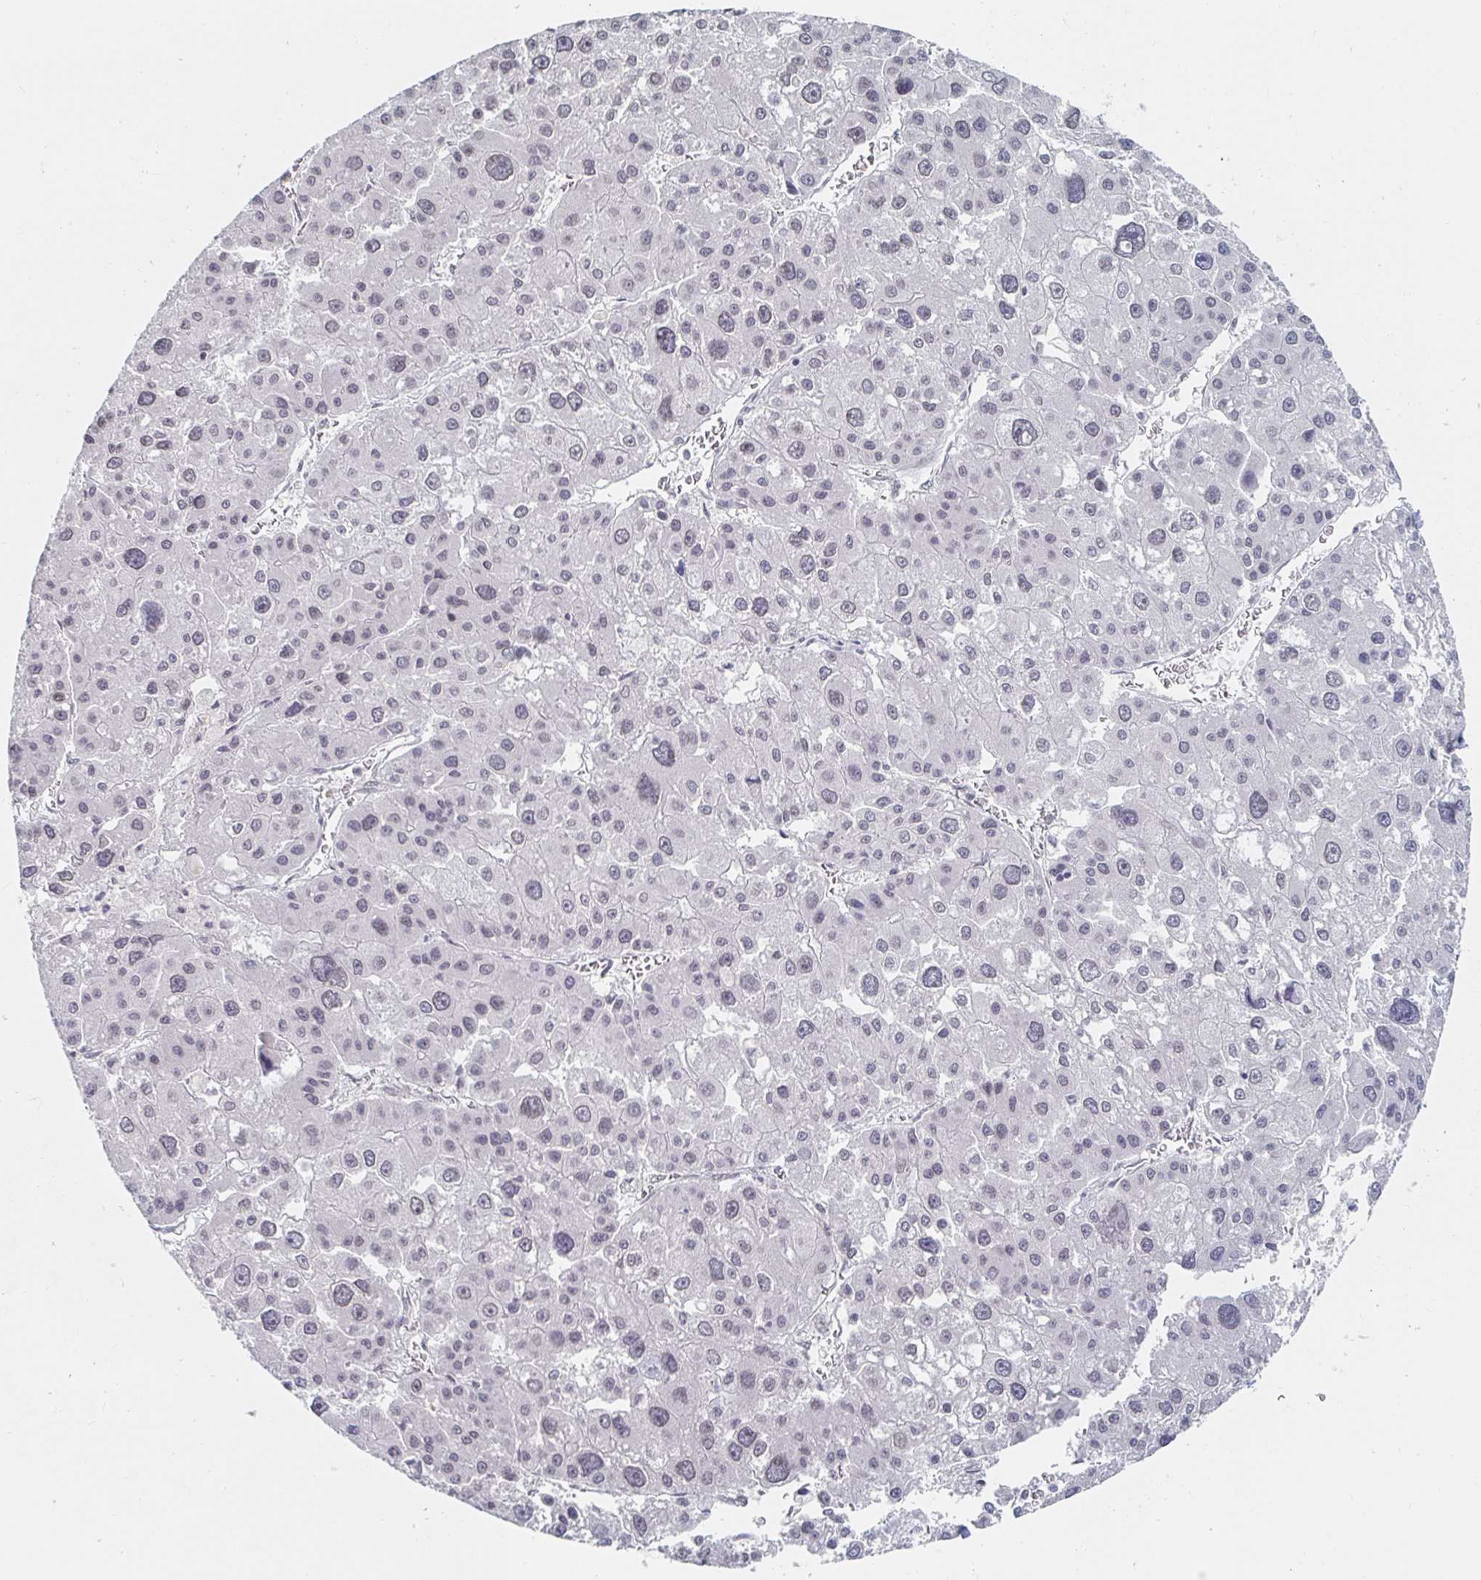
{"staining": {"intensity": "negative", "quantity": "none", "location": "none"}, "tissue": "liver cancer", "cell_type": "Tumor cells", "image_type": "cancer", "snomed": [{"axis": "morphology", "description": "Carcinoma, Hepatocellular, NOS"}, {"axis": "topography", "description": "Liver"}], "caption": "High power microscopy micrograph of an immunohistochemistry (IHC) histopathology image of liver cancer (hepatocellular carcinoma), revealing no significant expression in tumor cells.", "gene": "CHD2", "patient": {"sex": "male", "age": 73}}